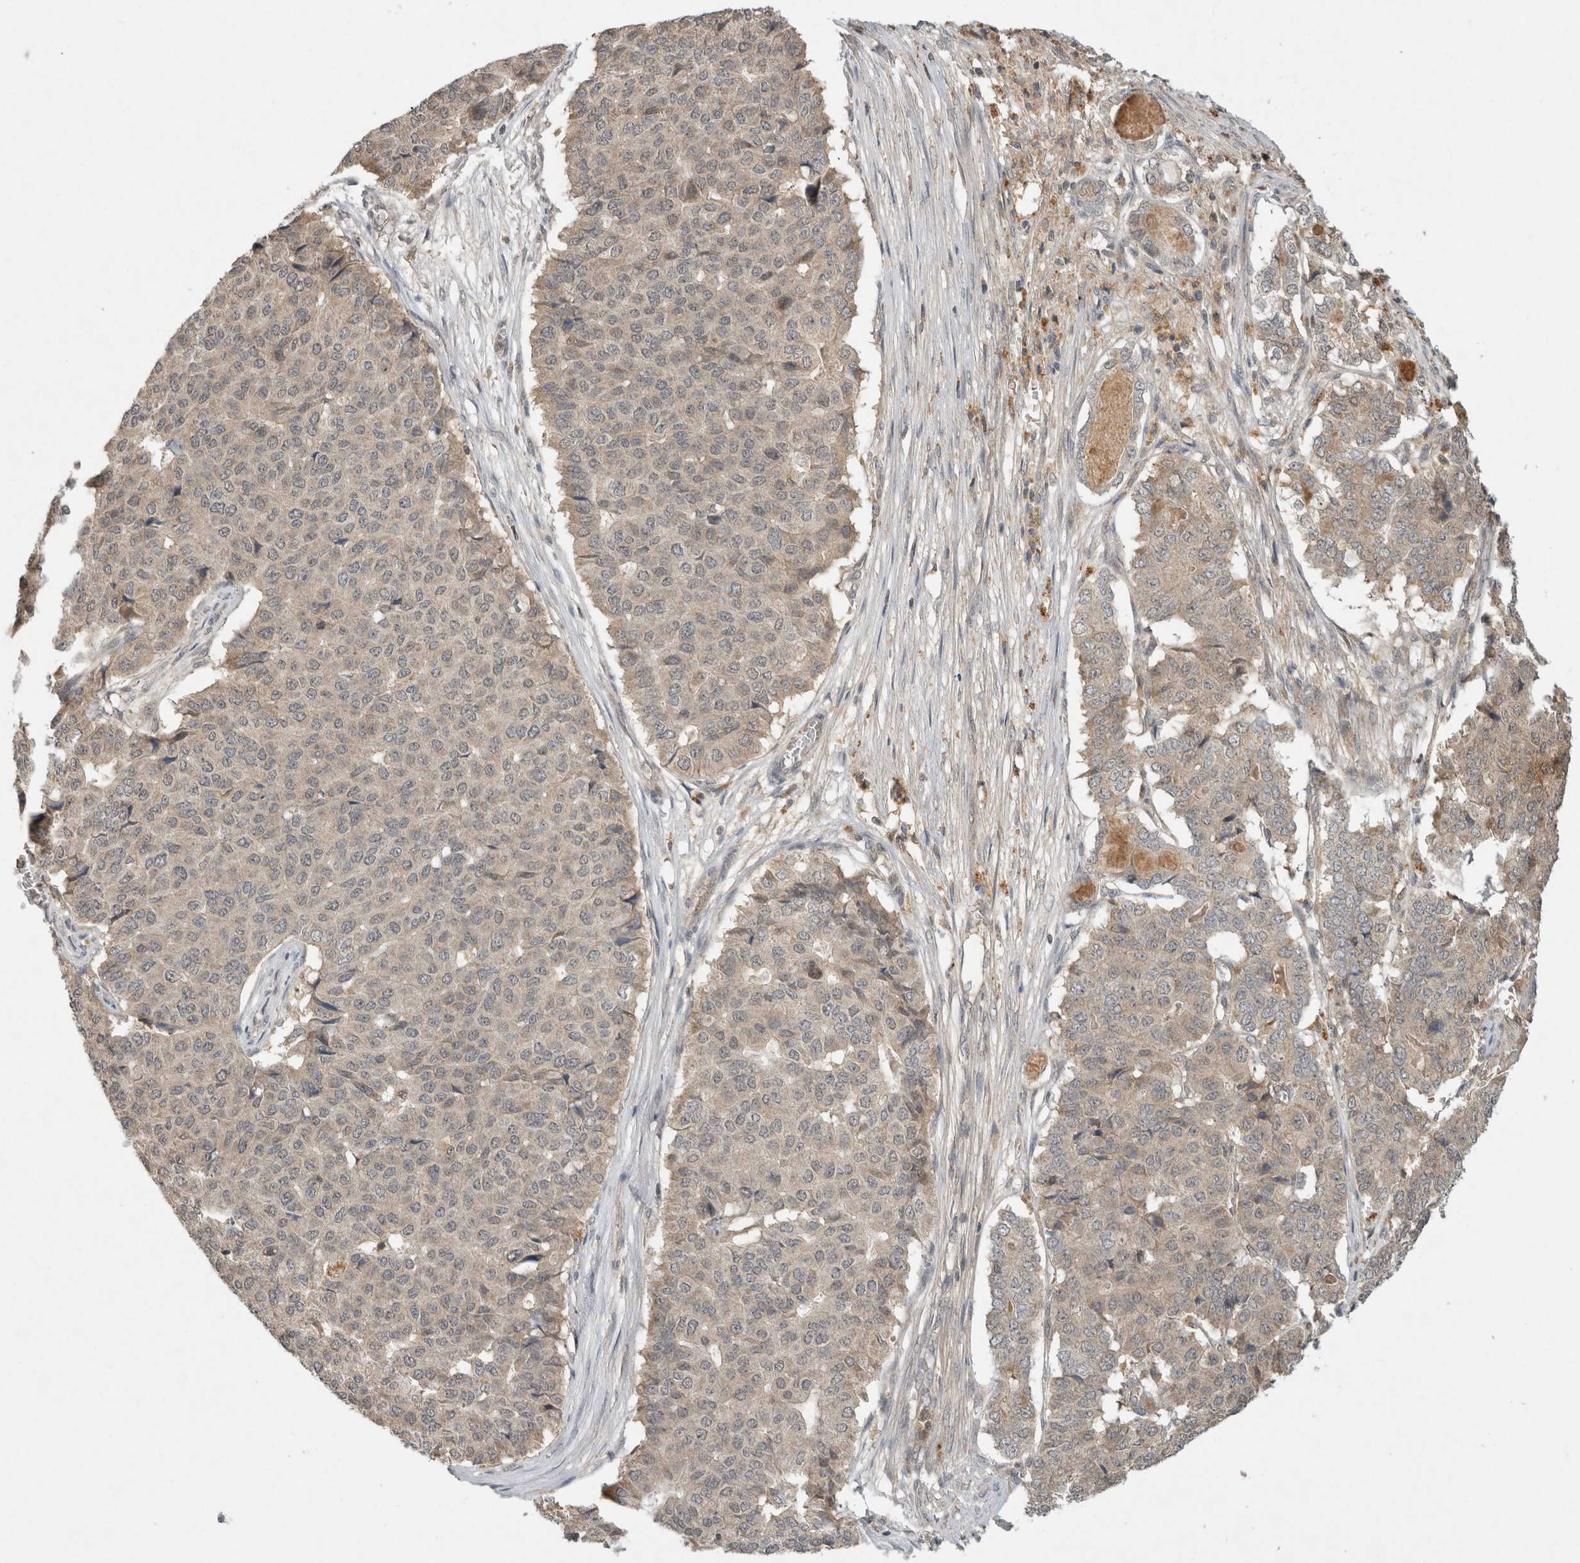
{"staining": {"intensity": "weak", "quantity": ">75%", "location": "cytoplasmic/membranous"}, "tissue": "pancreatic cancer", "cell_type": "Tumor cells", "image_type": "cancer", "snomed": [{"axis": "morphology", "description": "Adenocarcinoma, NOS"}, {"axis": "topography", "description": "Pancreas"}], "caption": "Weak cytoplasmic/membranous staining is present in approximately >75% of tumor cells in adenocarcinoma (pancreatic).", "gene": "LOXL2", "patient": {"sex": "male", "age": 50}}